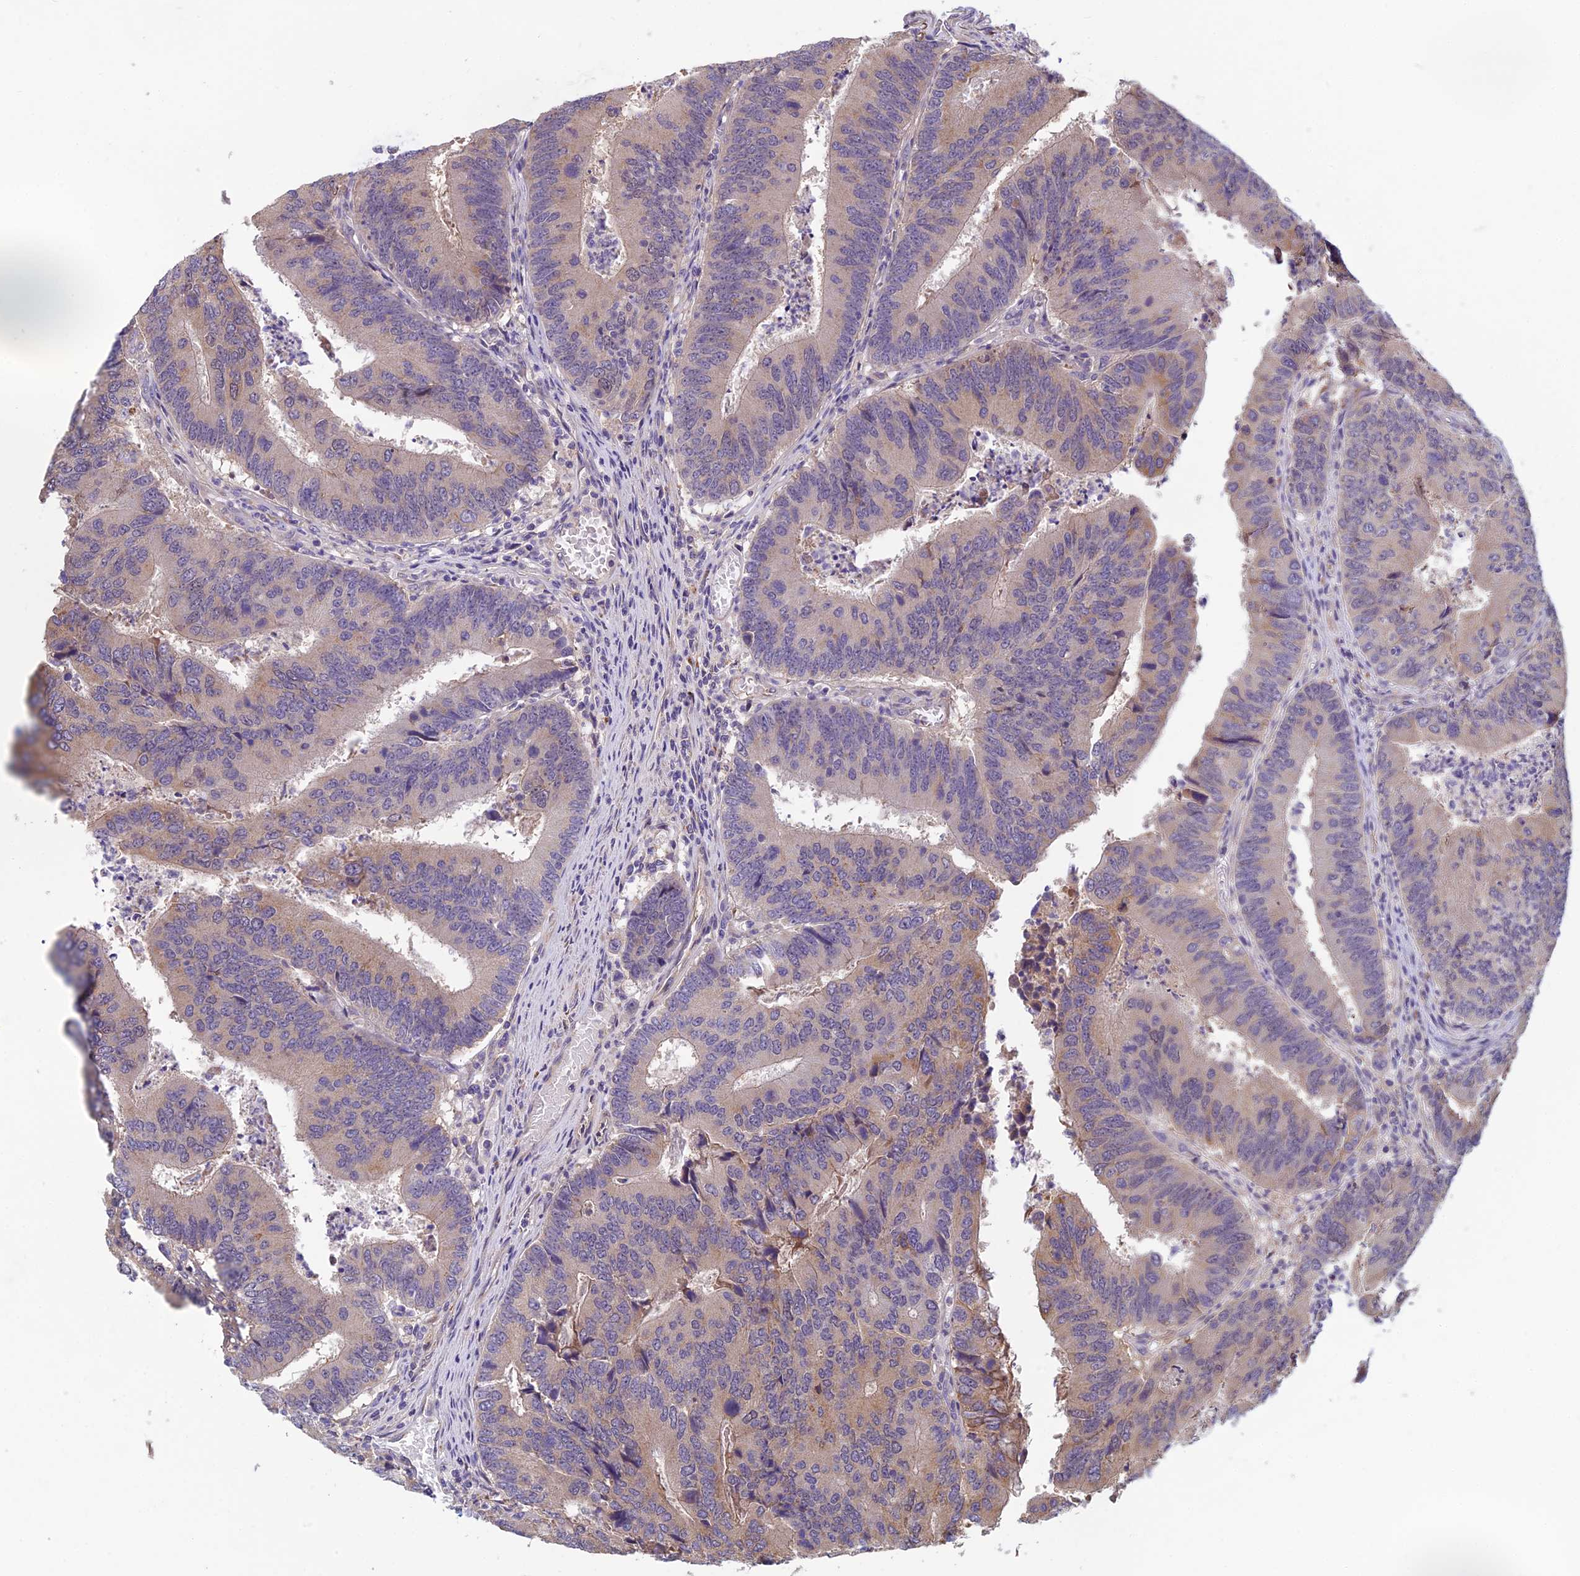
{"staining": {"intensity": "weak", "quantity": "<25%", "location": "cytoplasmic/membranous"}, "tissue": "colorectal cancer", "cell_type": "Tumor cells", "image_type": "cancer", "snomed": [{"axis": "morphology", "description": "Adenocarcinoma, NOS"}, {"axis": "topography", "description": "Colon"}], "caption": "Tumor cells show no significant protein staining in colorectal adenocarcinoma.", "gene": "HECA", "patient": {"sex": "female", "age": 67}}